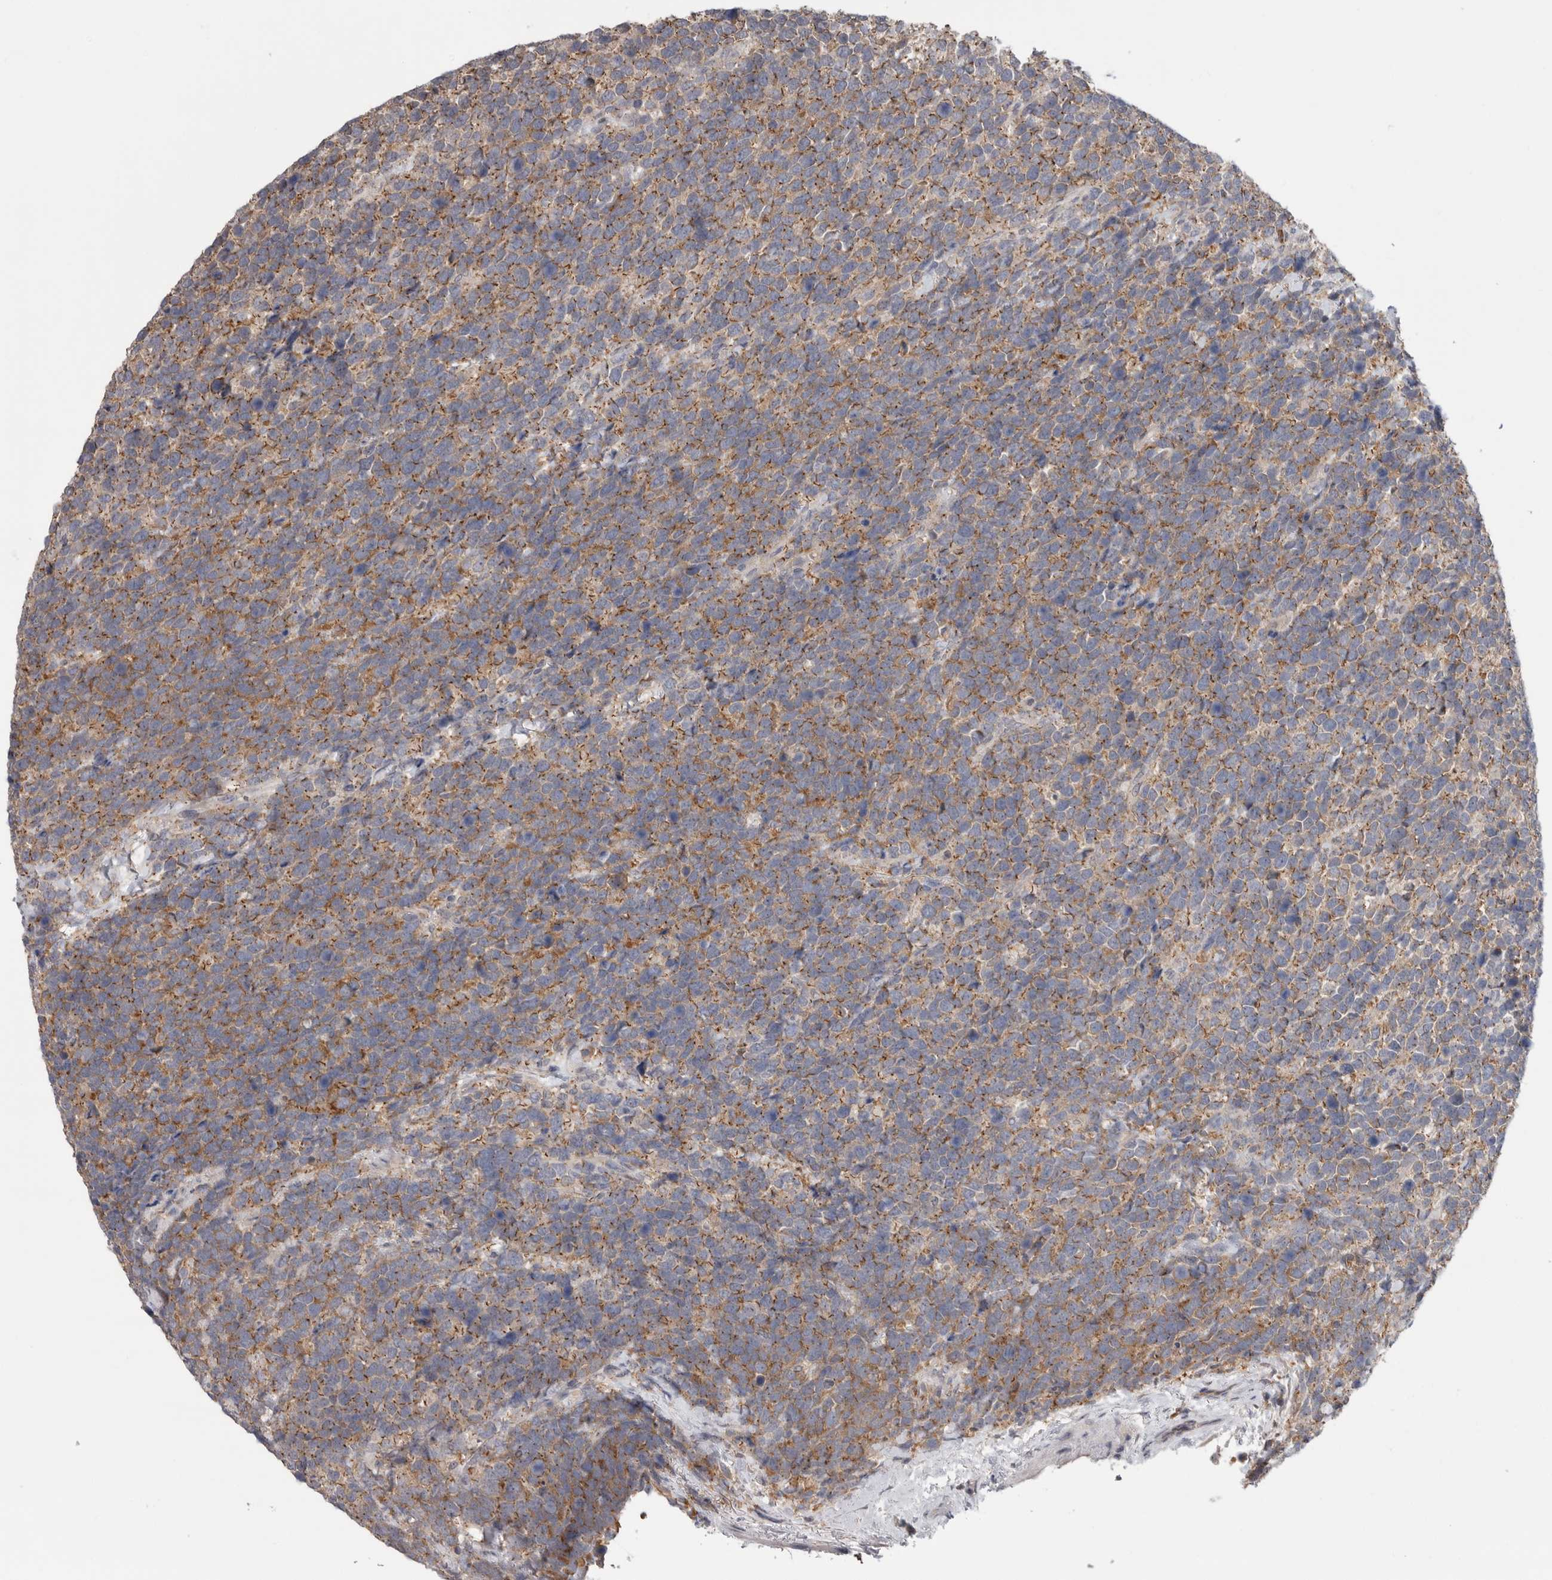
{"staining": {"intensity": "moderate", "quantity": ">75%", "location": "cytoplasmic/membranous"}, "tissue": "urothelial cancer", "cell_type": "Tumor cells", "image_type": "cancer", "snomed": [{"axis": "morphology", "description": "Urothelial carcinoma, High grade"}, {"axis": "topography", "description": "Urinary bladder"}], "caption": "Approximately >75% of tumor cells in high-grade urothelial carcinoma reveal moderate cytoplasmic/membranous protein staining as visualized by brown immunohistochemical staining.", "gene": "KLK5", "patient": {"sex": "female", "age": 82}}